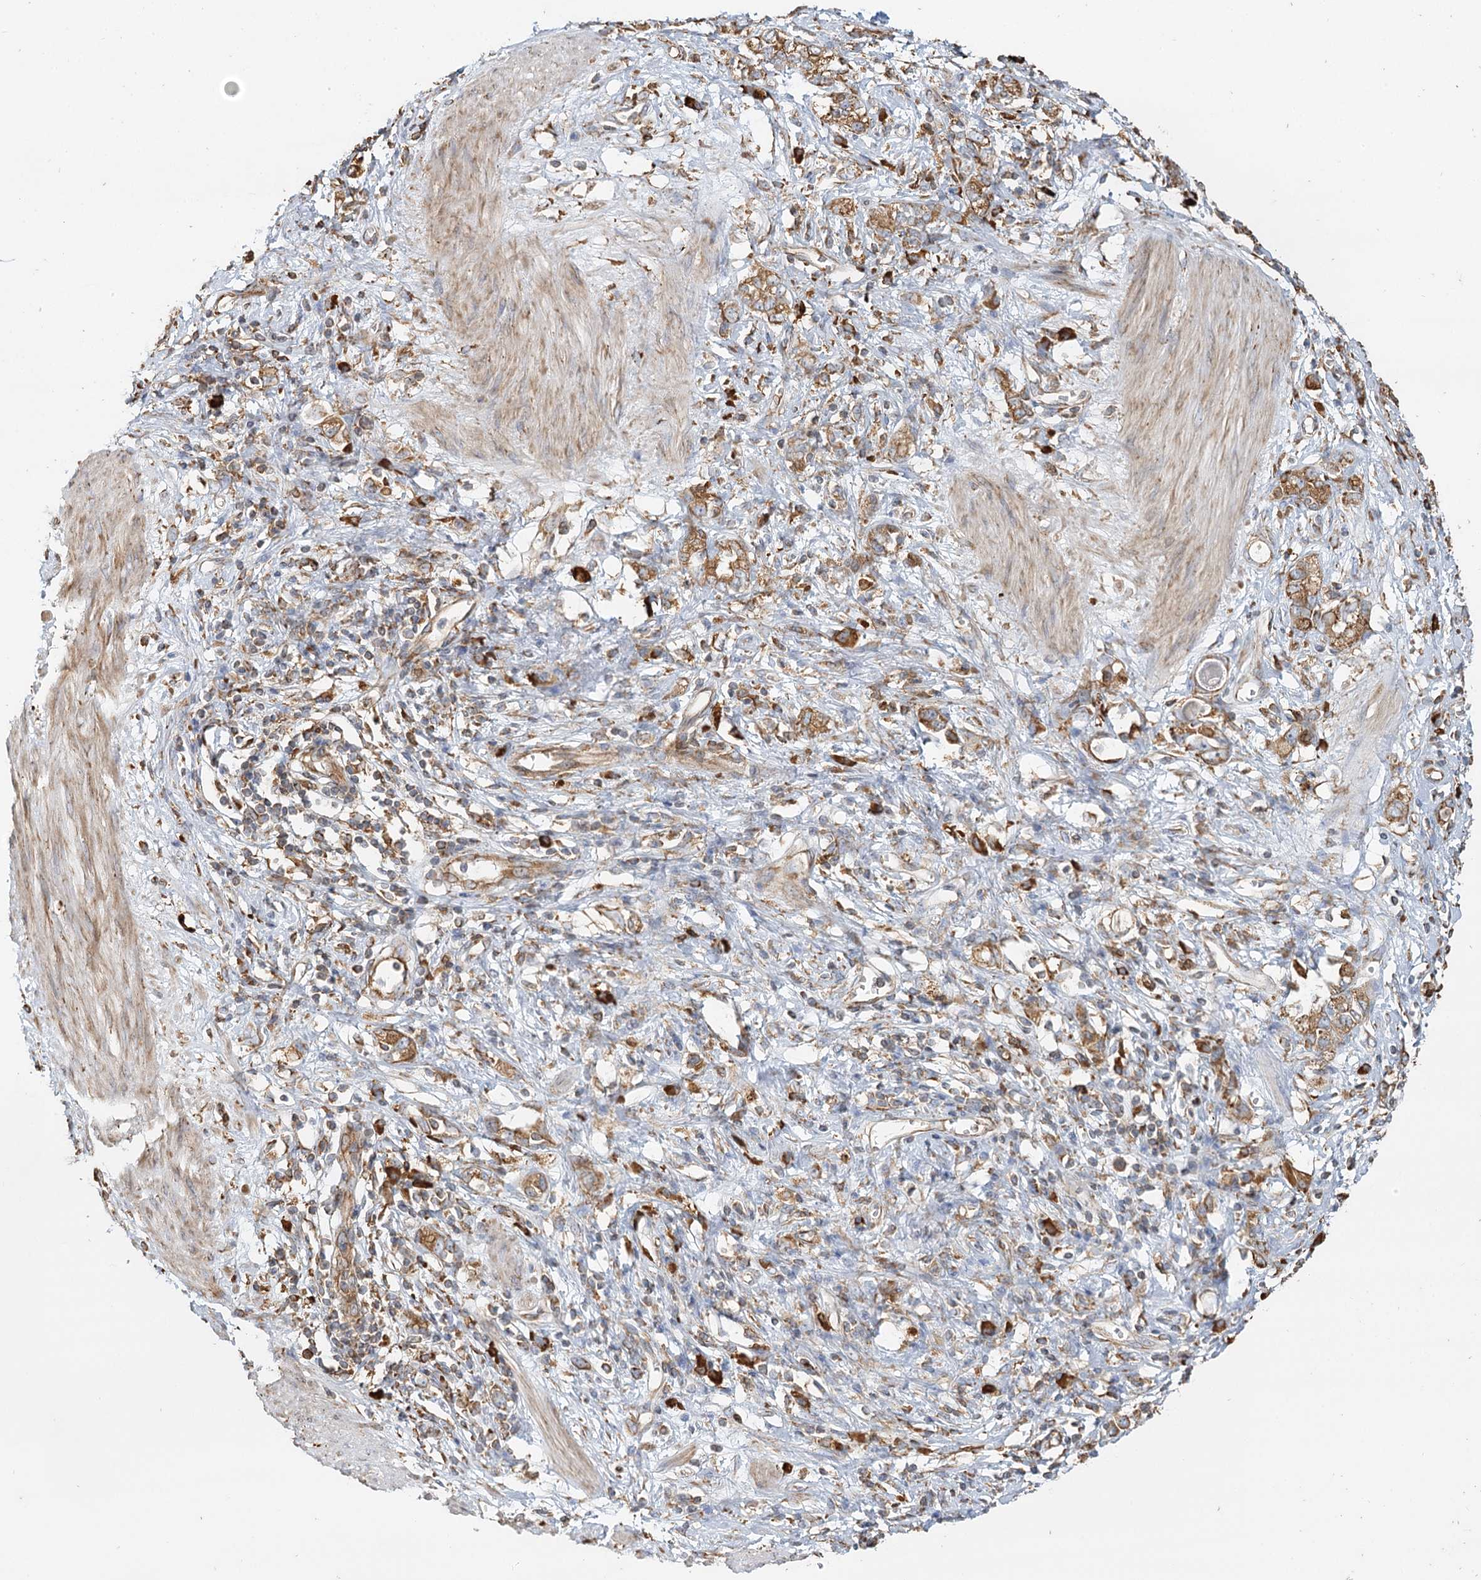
{"staining": {"intensity": "moderate", "quantity": ">75%", "location": "cytoplasmic/membranous"}, "tissue": "stomach cancer", "cell_type": "Tumor cells", "image_type": "cancer", "snomed": [{"axis": "morphology", "description": "Adenocarcinoma, NOS"}, {"axis": "topography", "description": "Stomach"}], "caption": "Immunohistochemistry (IHC) histopathology image of neoplastic tissue: human stomach adenocarcinoma stained using immunohistochemistry (IHC) demonstrates medium levels of moderate protein expression localized specifically in the cytoplasmic/membranous of tumor cells, appearing as a cytoplasmic/membranous brown color.", "gene": "TAS1R1", "patient": {"sex": "female", "age": 76}}